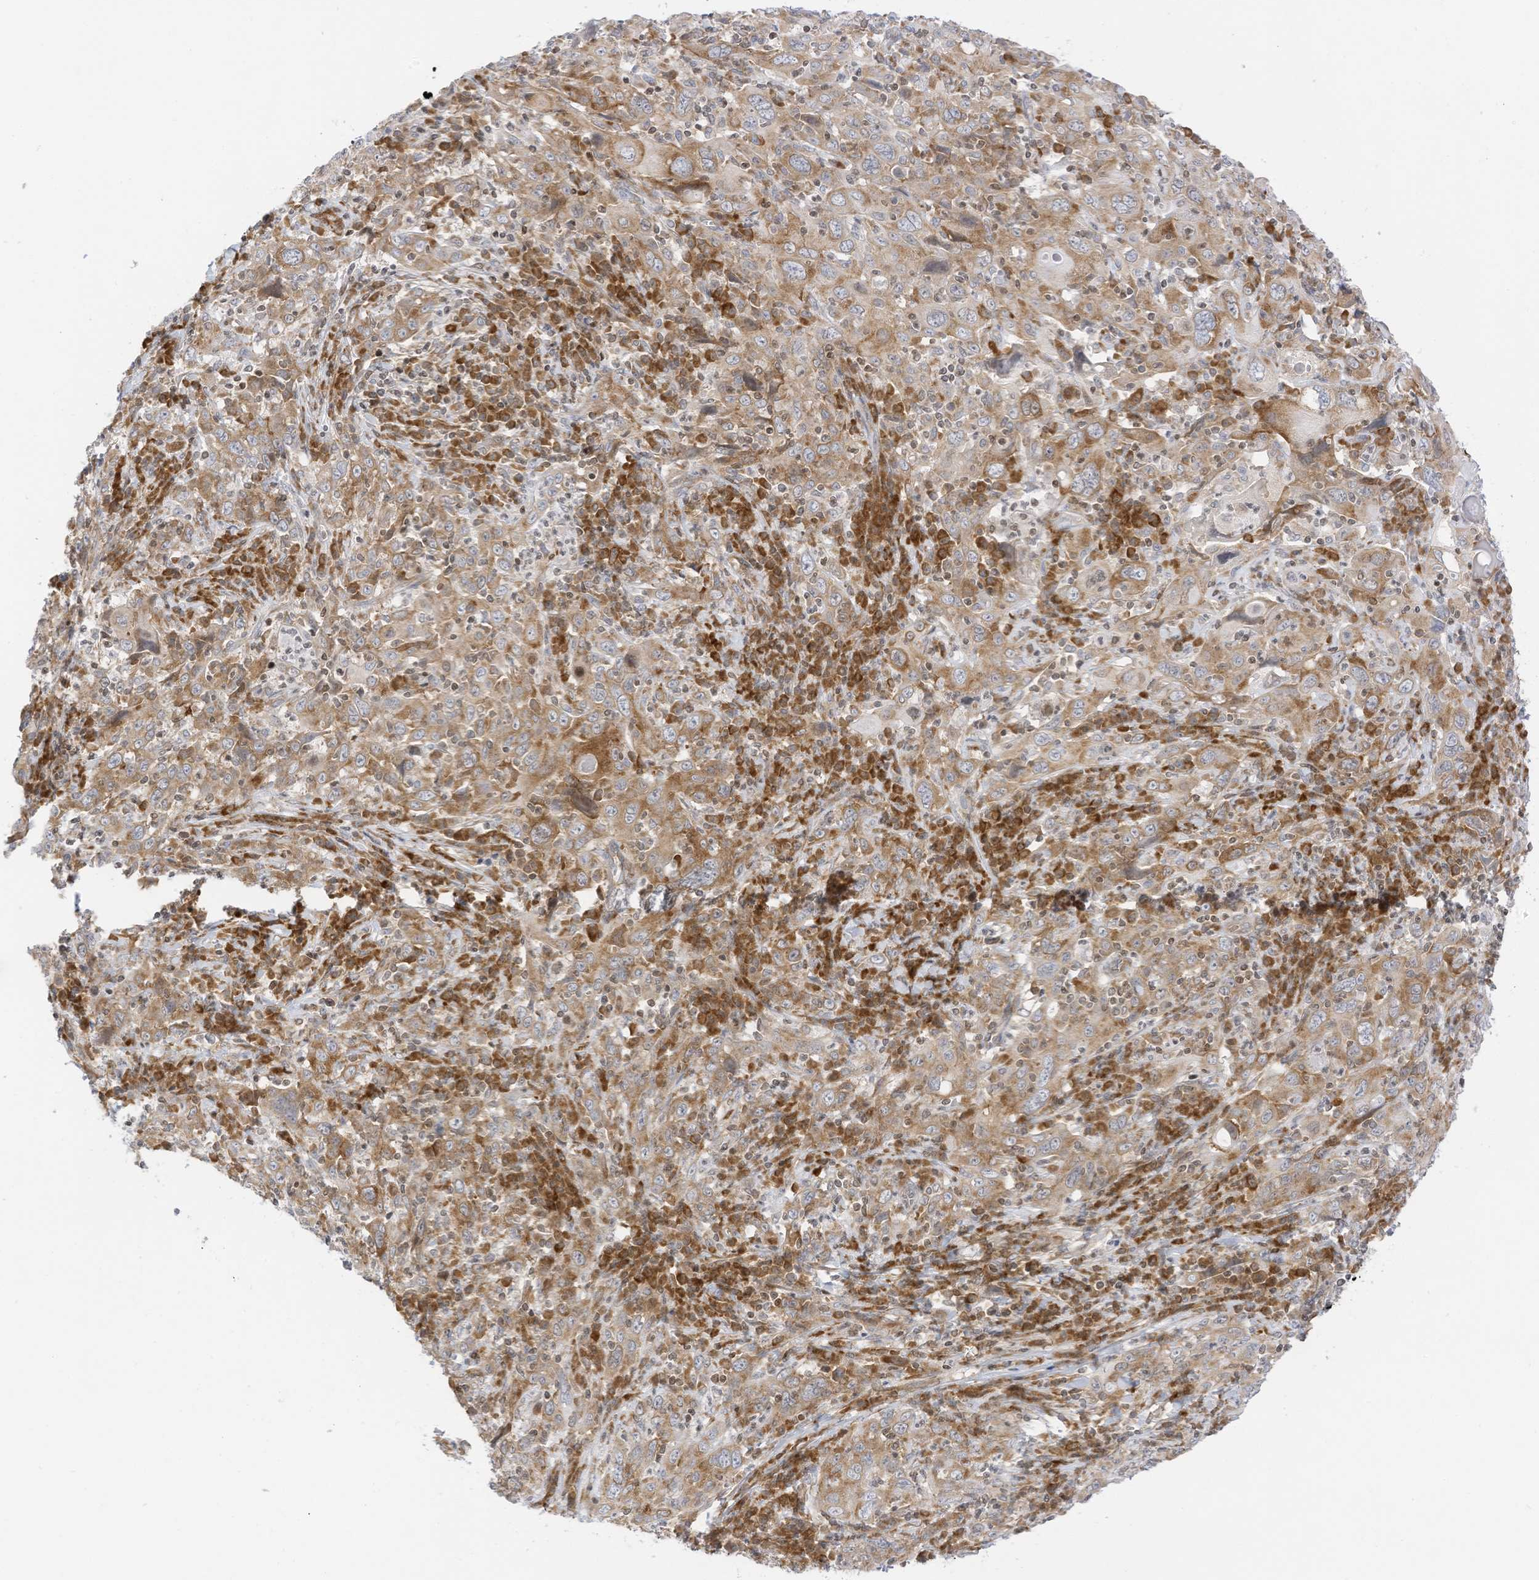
{"staining": {"intensity": "moderate", "quantity": "25%-75%", "location": "cytoplasmic/membranous"}, "tissue": "cervical cancer", "cell_type": "Tumor cells", "image_type": "cancer", "snomed": [{"axis": "morphology", "description": "Squamous cell carcinoma, NOS"}, {"axis": "topography", "description": "Cervix"}], "caption": "Protein expression analysis of human cervical cancer (squamous cell carcinoma) reveals moderate cytoplasmic/membranous expression in approximately 25%-75% of tumor cells.", "gene": "EDF1", "patient": {"sex": "female", "age": 46}}